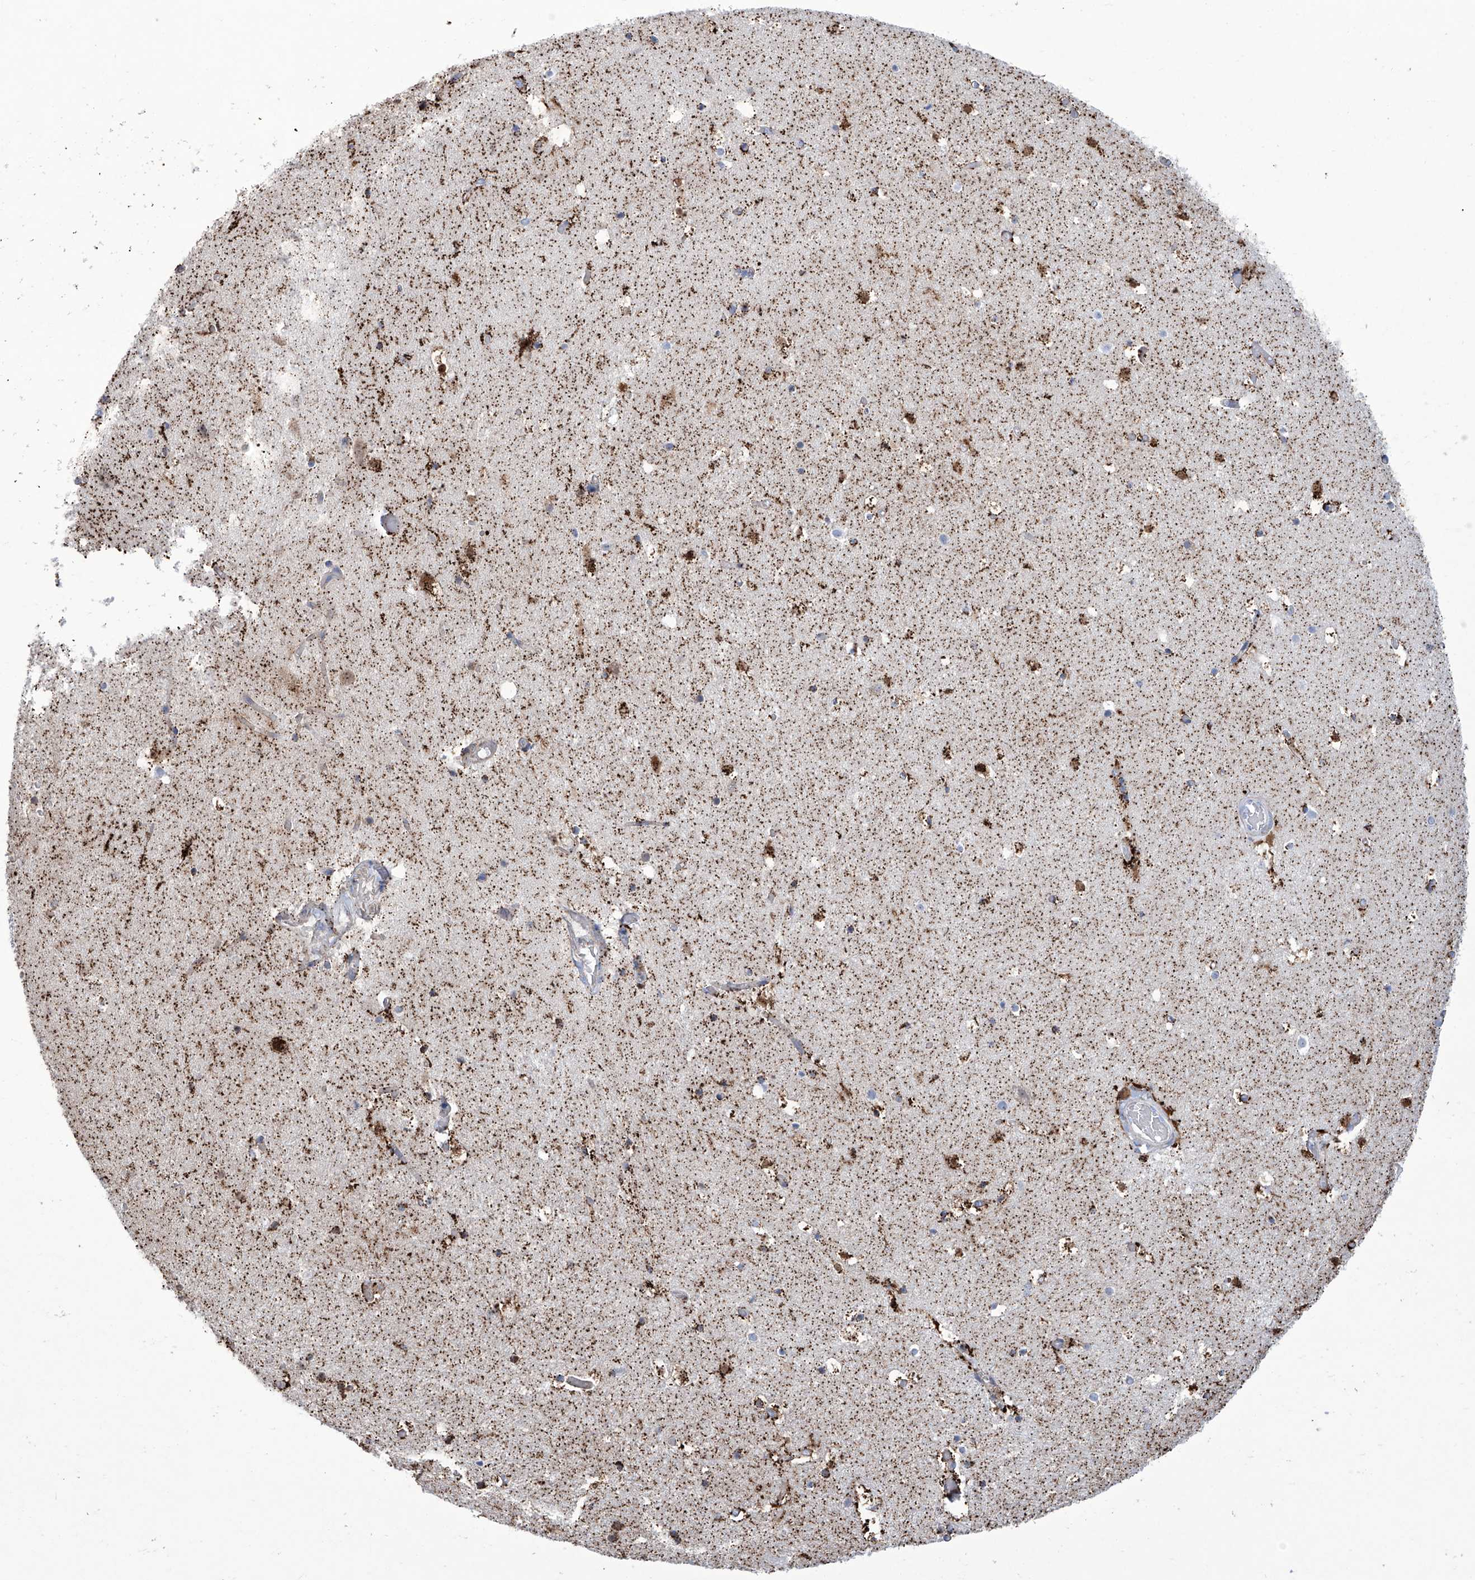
{"staining": {"intensity": "moderate", "quantity": ">75%", "location": "cytoplasmic/membranous,nuclear"}, "tissue": "hippocampus", "cell_type": "Glial cells", "image_type": "normal", "snomed": [{"axis": "morphology", "description": "Normal tissue, NOS"}, {"axis": "topography", "description": "Hippocampus"}], "caption": "Immunohistochemistry (IHC) of normal hippocampus exhibits medium levels of moderate cytoplasmic/membranous,nuclear staining in about >75% of glial cells.", "gene": "ALDH6A1", "patient": {"sex": "female", "age": 52}}